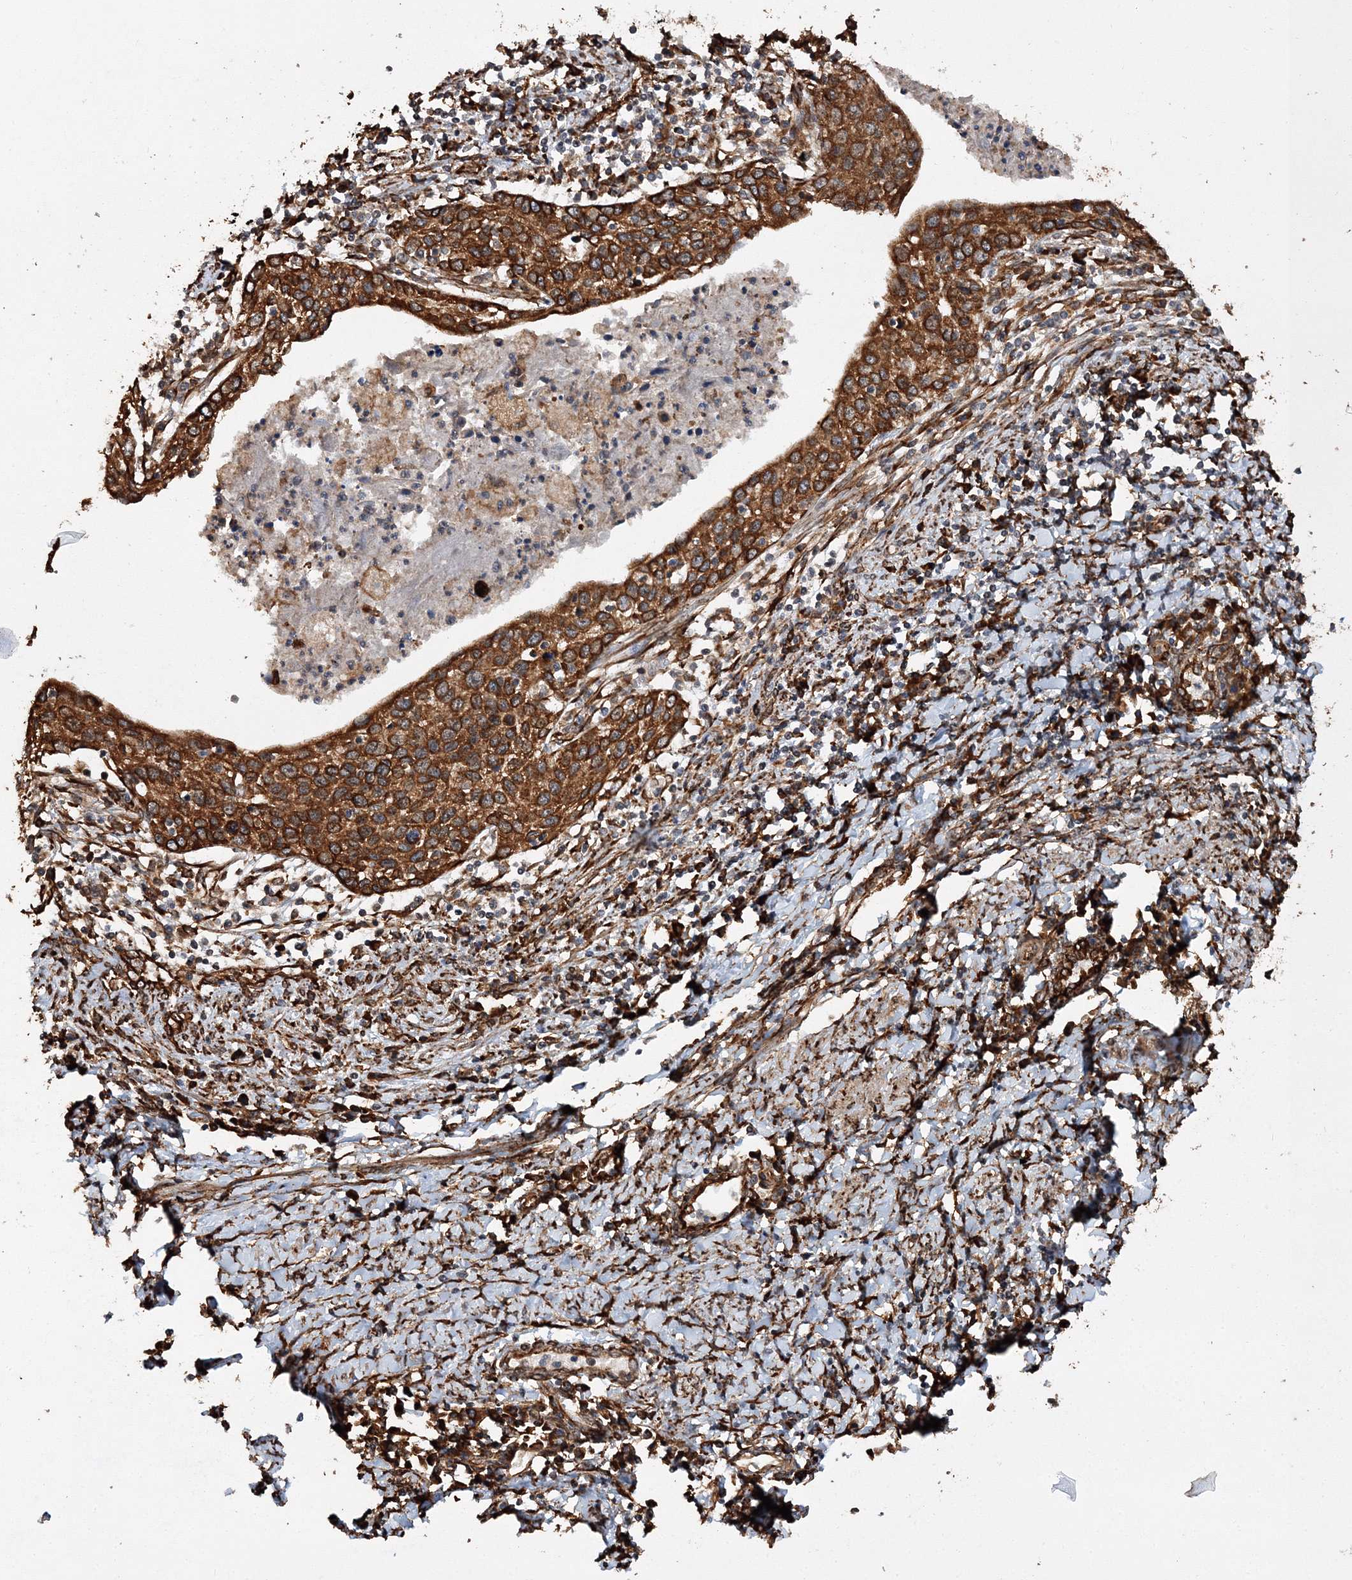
{"staining": {"intensity": "strong", "quantity": ">75%", "location": "cytoplasmic/membranous"}, "tissue": "cervical cancer", "cell_type": "Tumor cells", "image_type": "cancer", "snomed": [{"axis": "morphology", "description": "Squamous cell carcinoma, NOS"}, {"axis": "topography", "description": "Cervix"}], "caption": "Immunohistochemistry (IHC) (DAB) staining of cervical squamous cell carcinoma displays strong cytoplasmic/membranous protein staining in approximately >75% of tumor cells.", "gene": "SCRN3", "patient": {"sex": "female", "age": 32}}